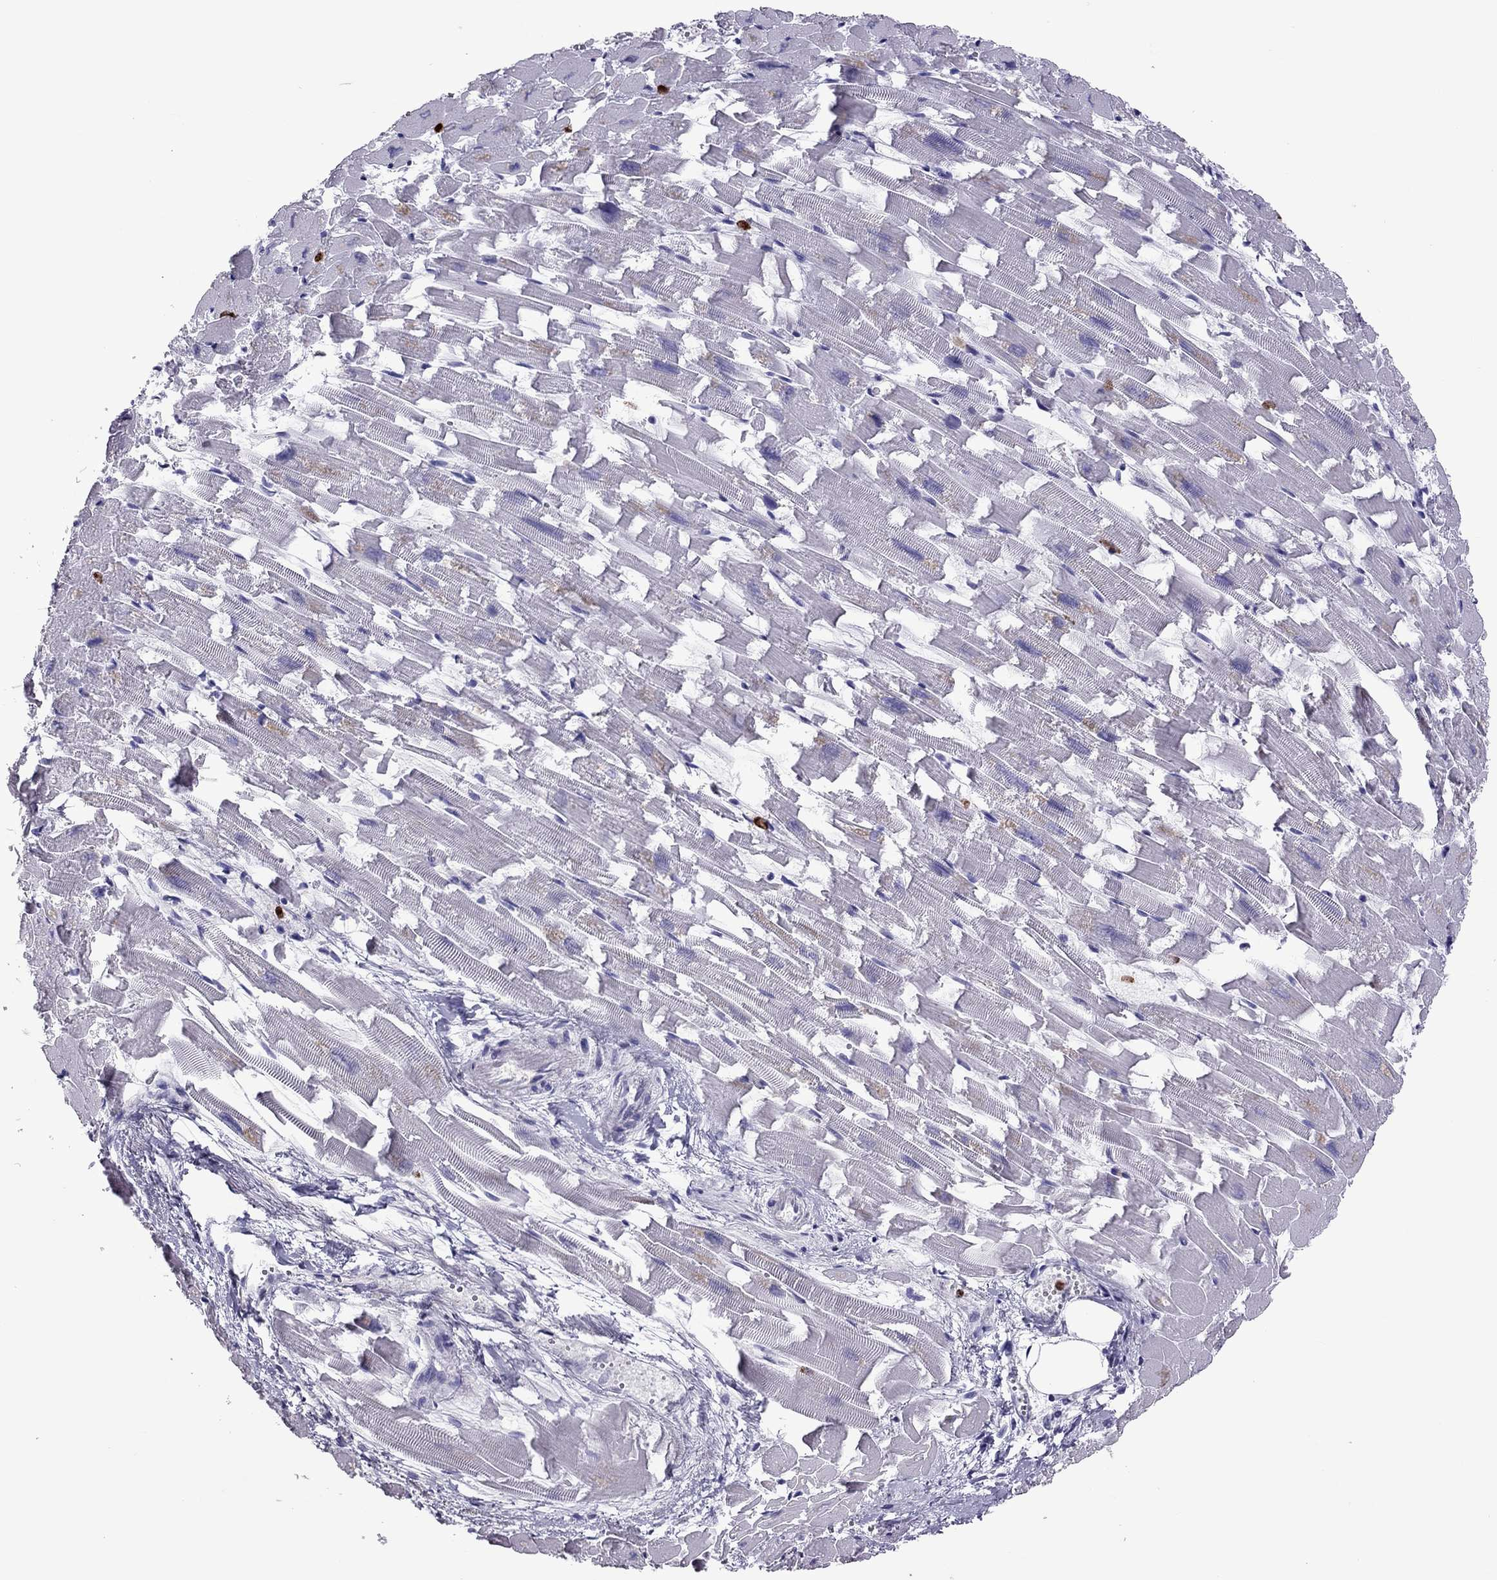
{"staining": {"intensity": "negative", "quantity": "none", "location": "none"}, "tissue": "heart muscle", "cell_type": "Cardiomyocytes", "image_type": "normal", "snomed": [{"axis": "morphology", "description": "Normal tissue, NOS"}, {"axis": "topography", "description": "Heart"}], "caption": "Immunohistochemical staining of normal human heart muscle reveals no significant positivity in cardiomyocytes.", "gene": "CCL27", "patient": {"sex": "female", "age": 64}}